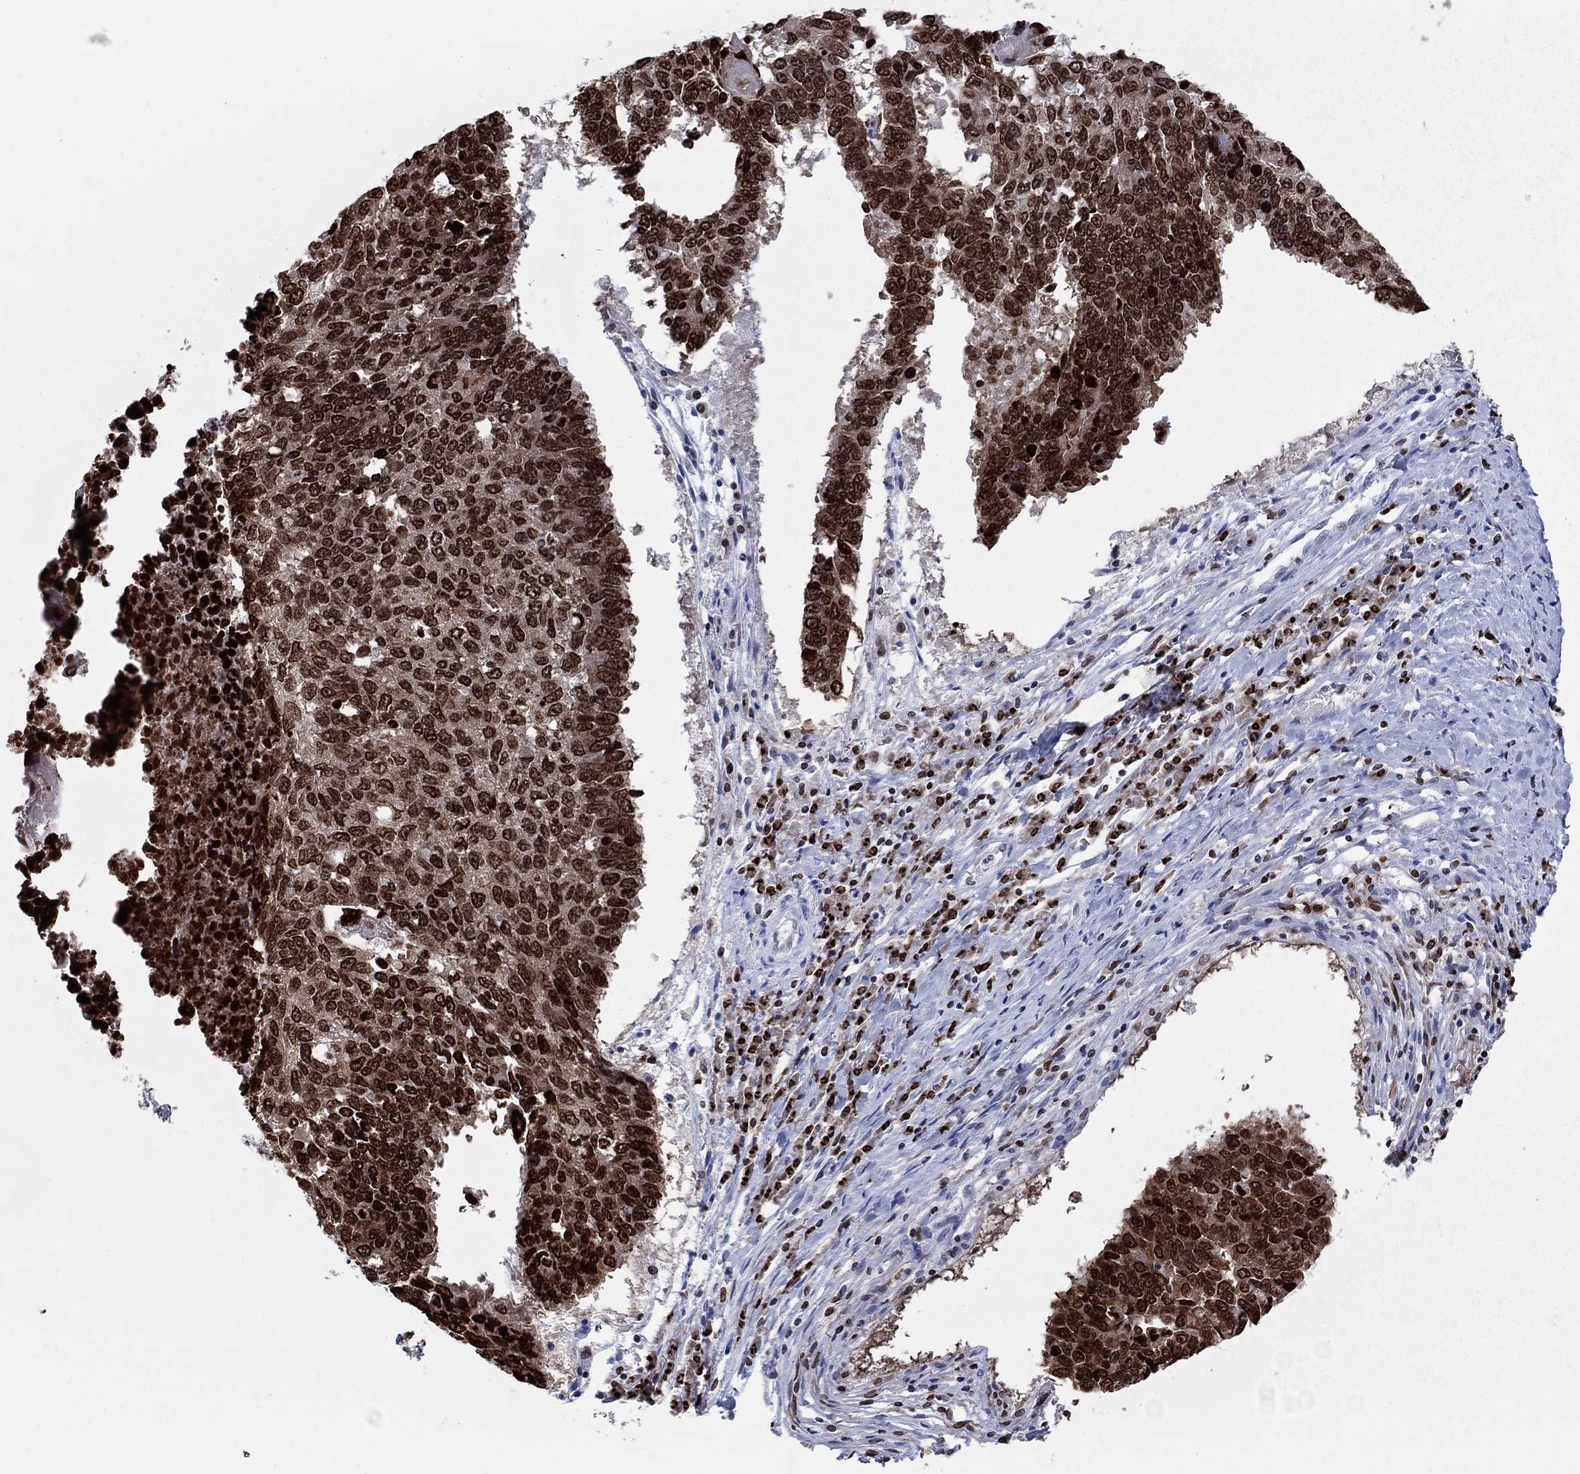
{"staining": {"intensity": "strong", "quantity": ">75%", "location": "nuclear"}, "tissue": "lung cancer", "cell_type": "Tumor cells", "image_type": "cancer", "snomed": [{"axis": "morphology", "description": "Squamous cell carcinoma, NOS"}, {"axis": "topography", "description": "Lung"}], "caption": "Immunohistochemical staining of squamous cell carcinoma (lung) displays high levels of strong nuclear protein staining in about >75% of tumor cells.", "gene": "HMGA1", "patient": {"sex": "male", "age": 73}}